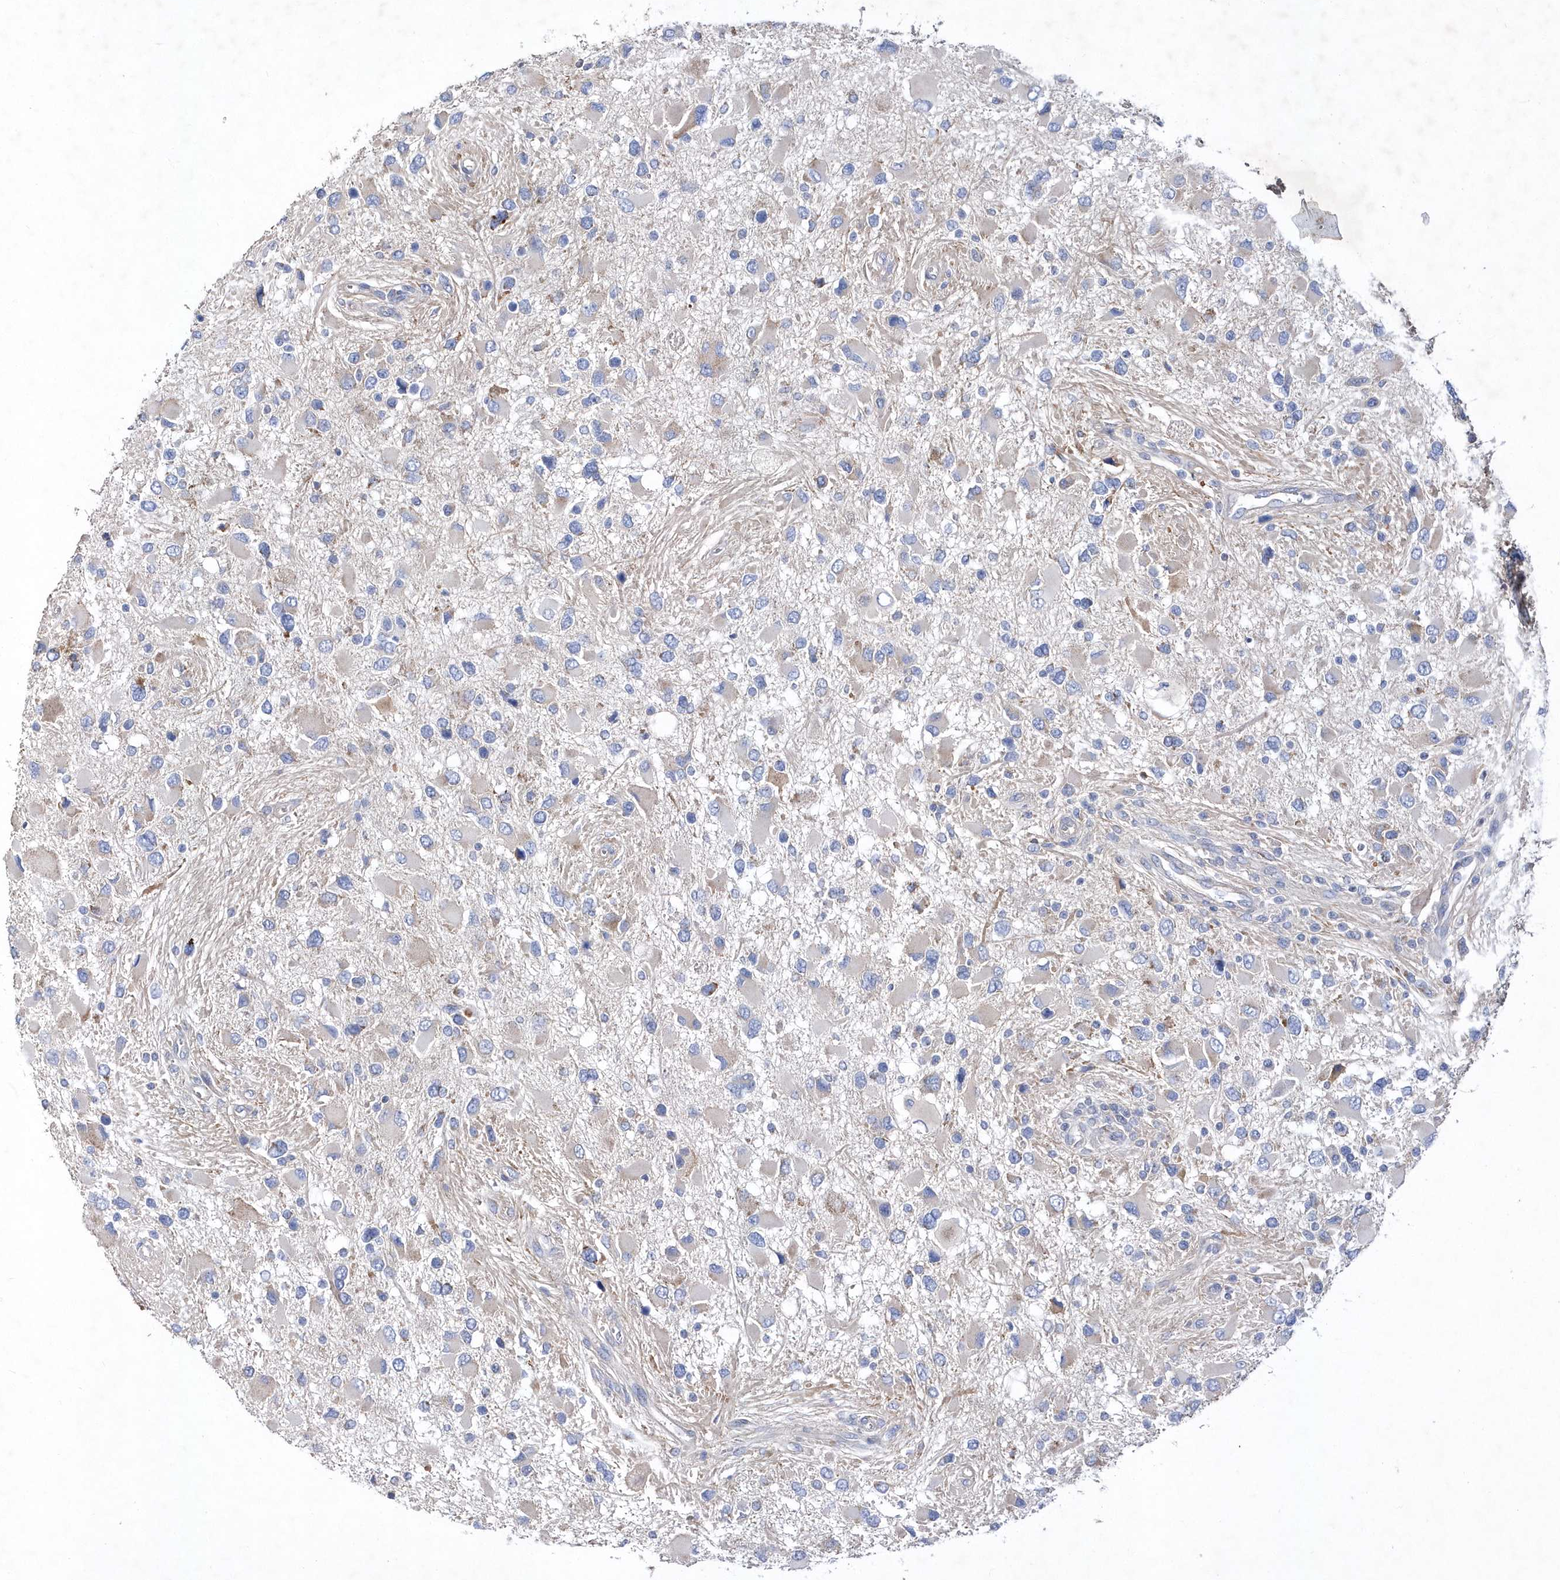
{"staining": {"intensity": "weak", "quantity": "<25%", "location": "cytoplasmic/membranous"}, "tissue": "glioma", "cell_type": "Tumor cells", "image_type": "cancer", "snomed": [{"axis": "morphology", "description": "Glioma, malignant, High grade"}, {"axis": "topography", "description": "Brain"}], "caption": "Tumor cells are negative for brown protein staining in malignant high-grade glioma. (IHC, brightfield microscopy, high magnification).", "gene": "METTL8", "patient": {"sex": "male", "age": 53}}